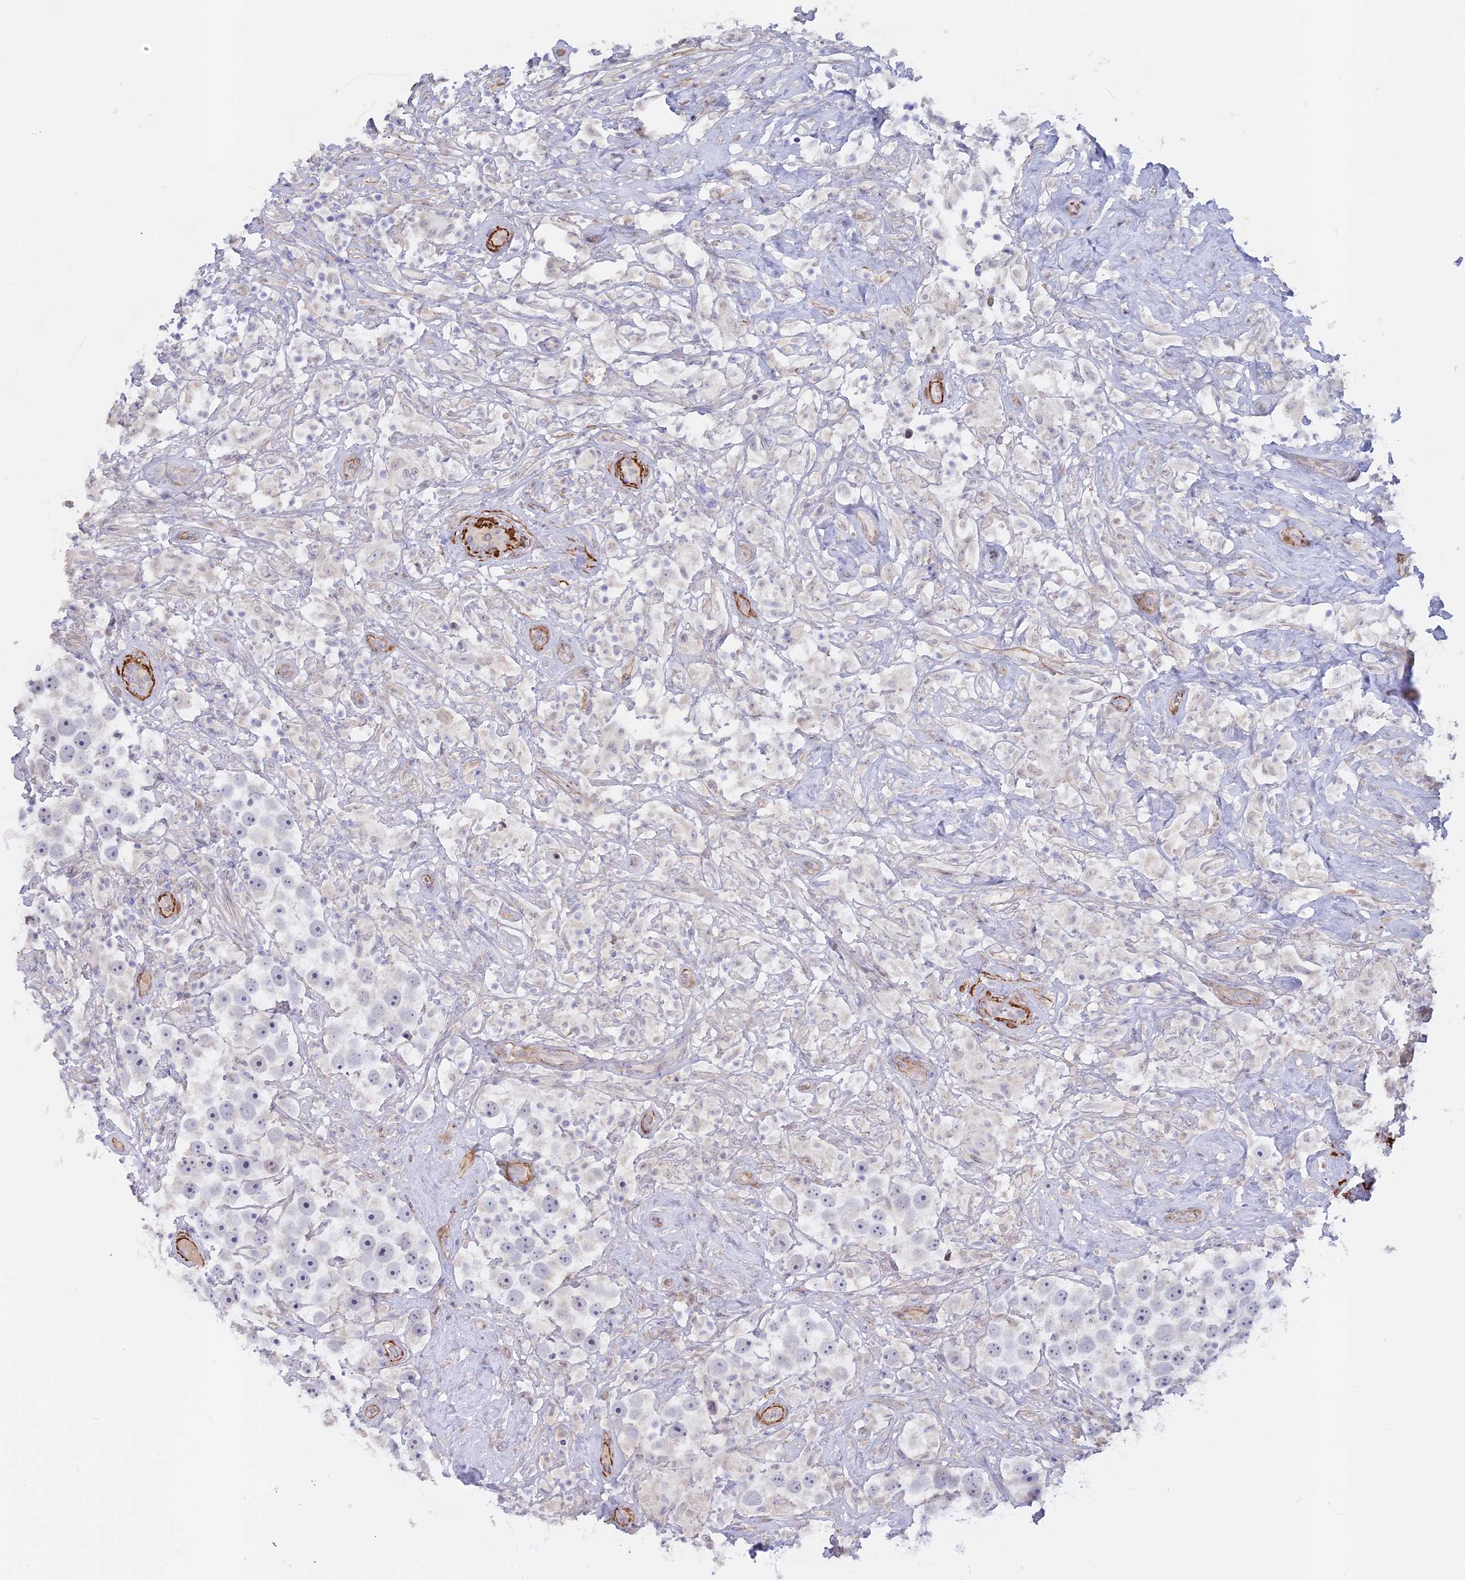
{"staining": {"intensity": "negative", "quantity": "none", "location": "none"}, "tissue": "testis cancer", "cell_type": "Tumor cells", "image_type": "cancer", "snomed": [{"axis": "morphology", "description": "Seminoma, NOS"}, {"axis": "topography", "description": "Testis"}], "caption": "Human testis seminoma stained for a protein using immunohistochemistry (IHC) demonstrates no positivity in tumor cells.", "gene": "CCDC154", "patient": {"sex": "male", "age": 49}}